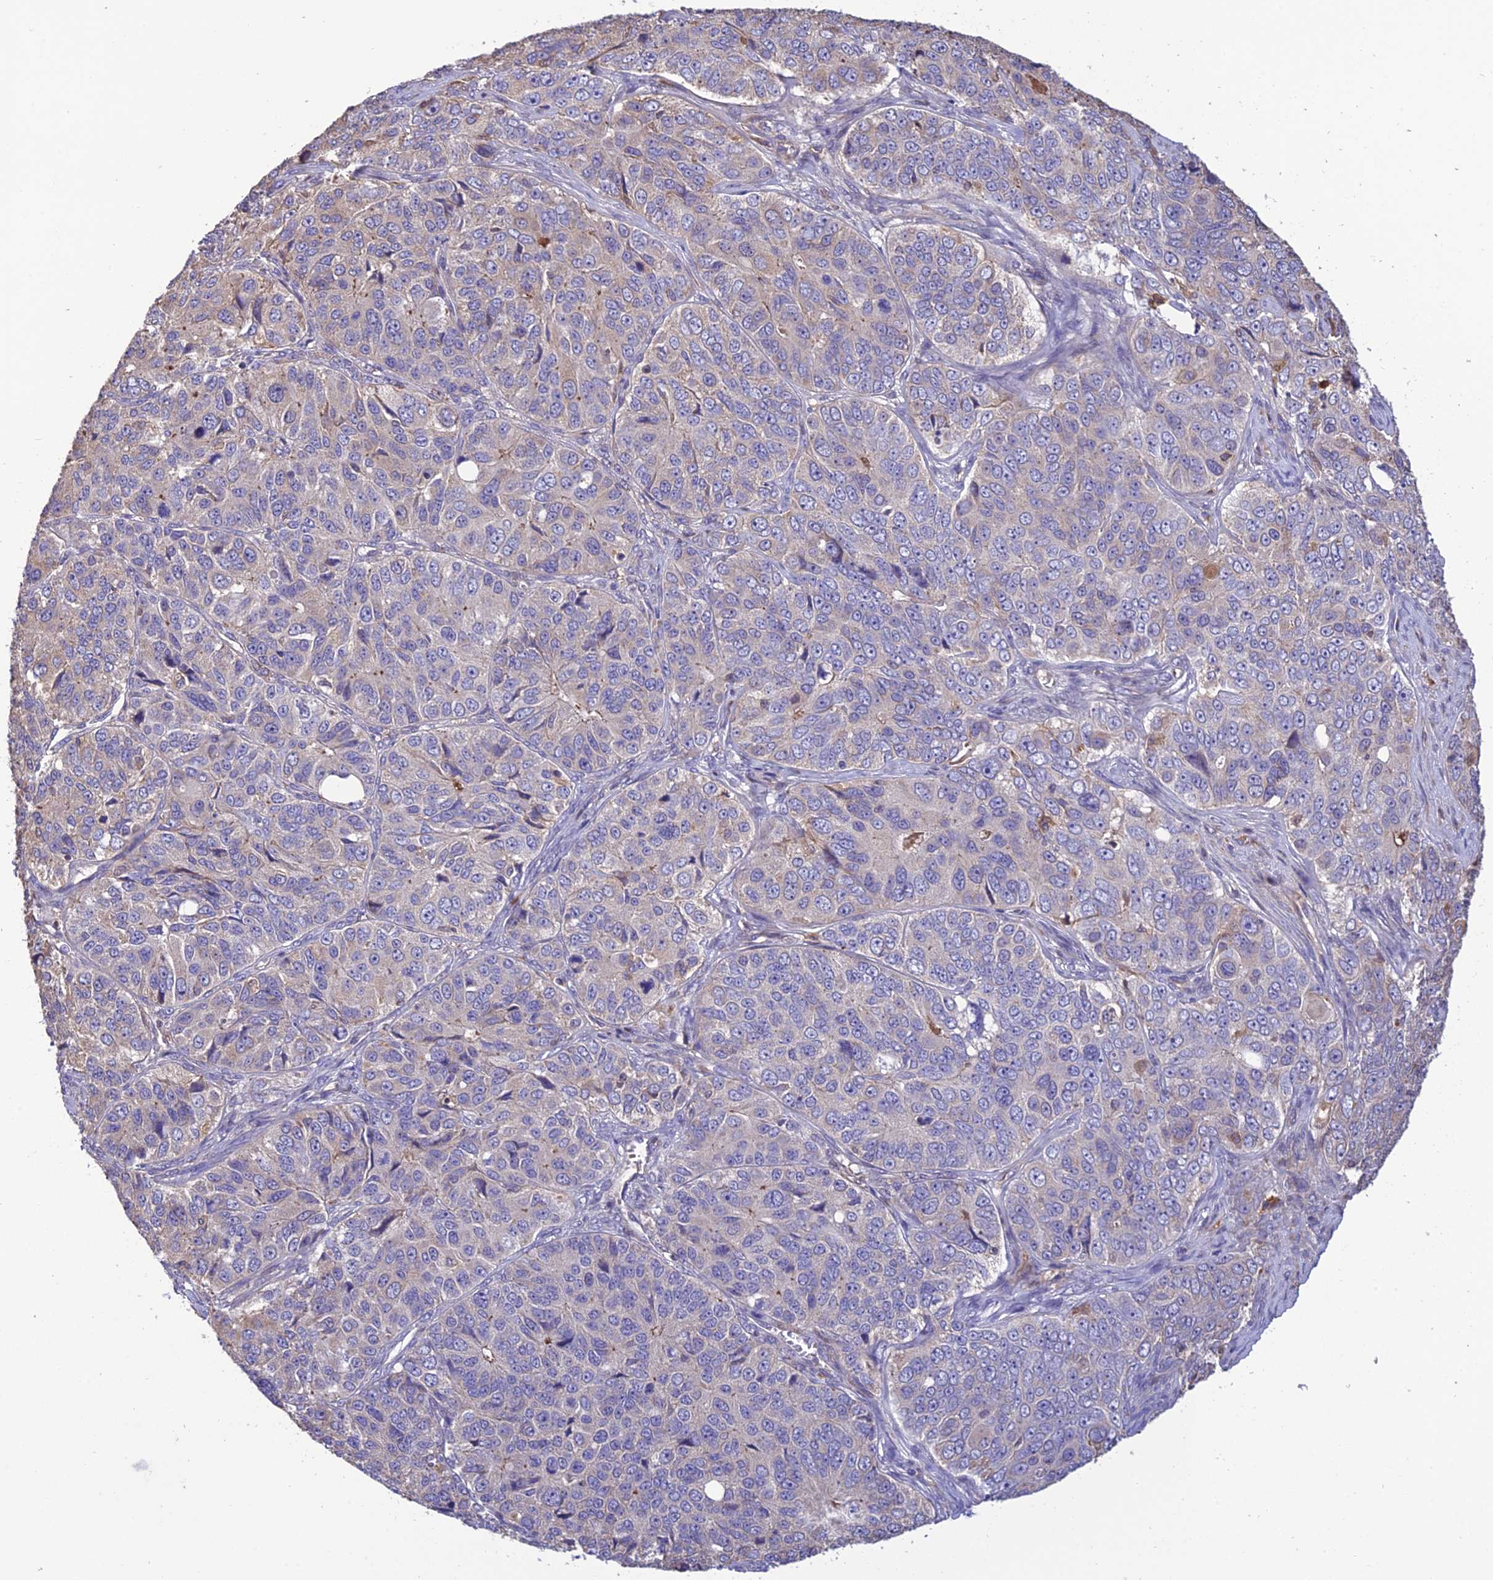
{"staining": {"intensity": "negative", "quantity": "none", "location": "none"}, "tissue": "ovarian cancer", "cell_type": "Tumor cells", "image_type": "cancer", "snomed": [{"axis": "morphology", "description": "Carcinoma, endometroid"}, {"axis": "topography", "description": "Ovary"}], "caption": "Immunohistochemistry histopathology image of ovarian cancer stained for a protein (brown), which displays no expression in tumor cells.", "gene": "MIOS", "patient": {"sex": "female", "age": 51}}